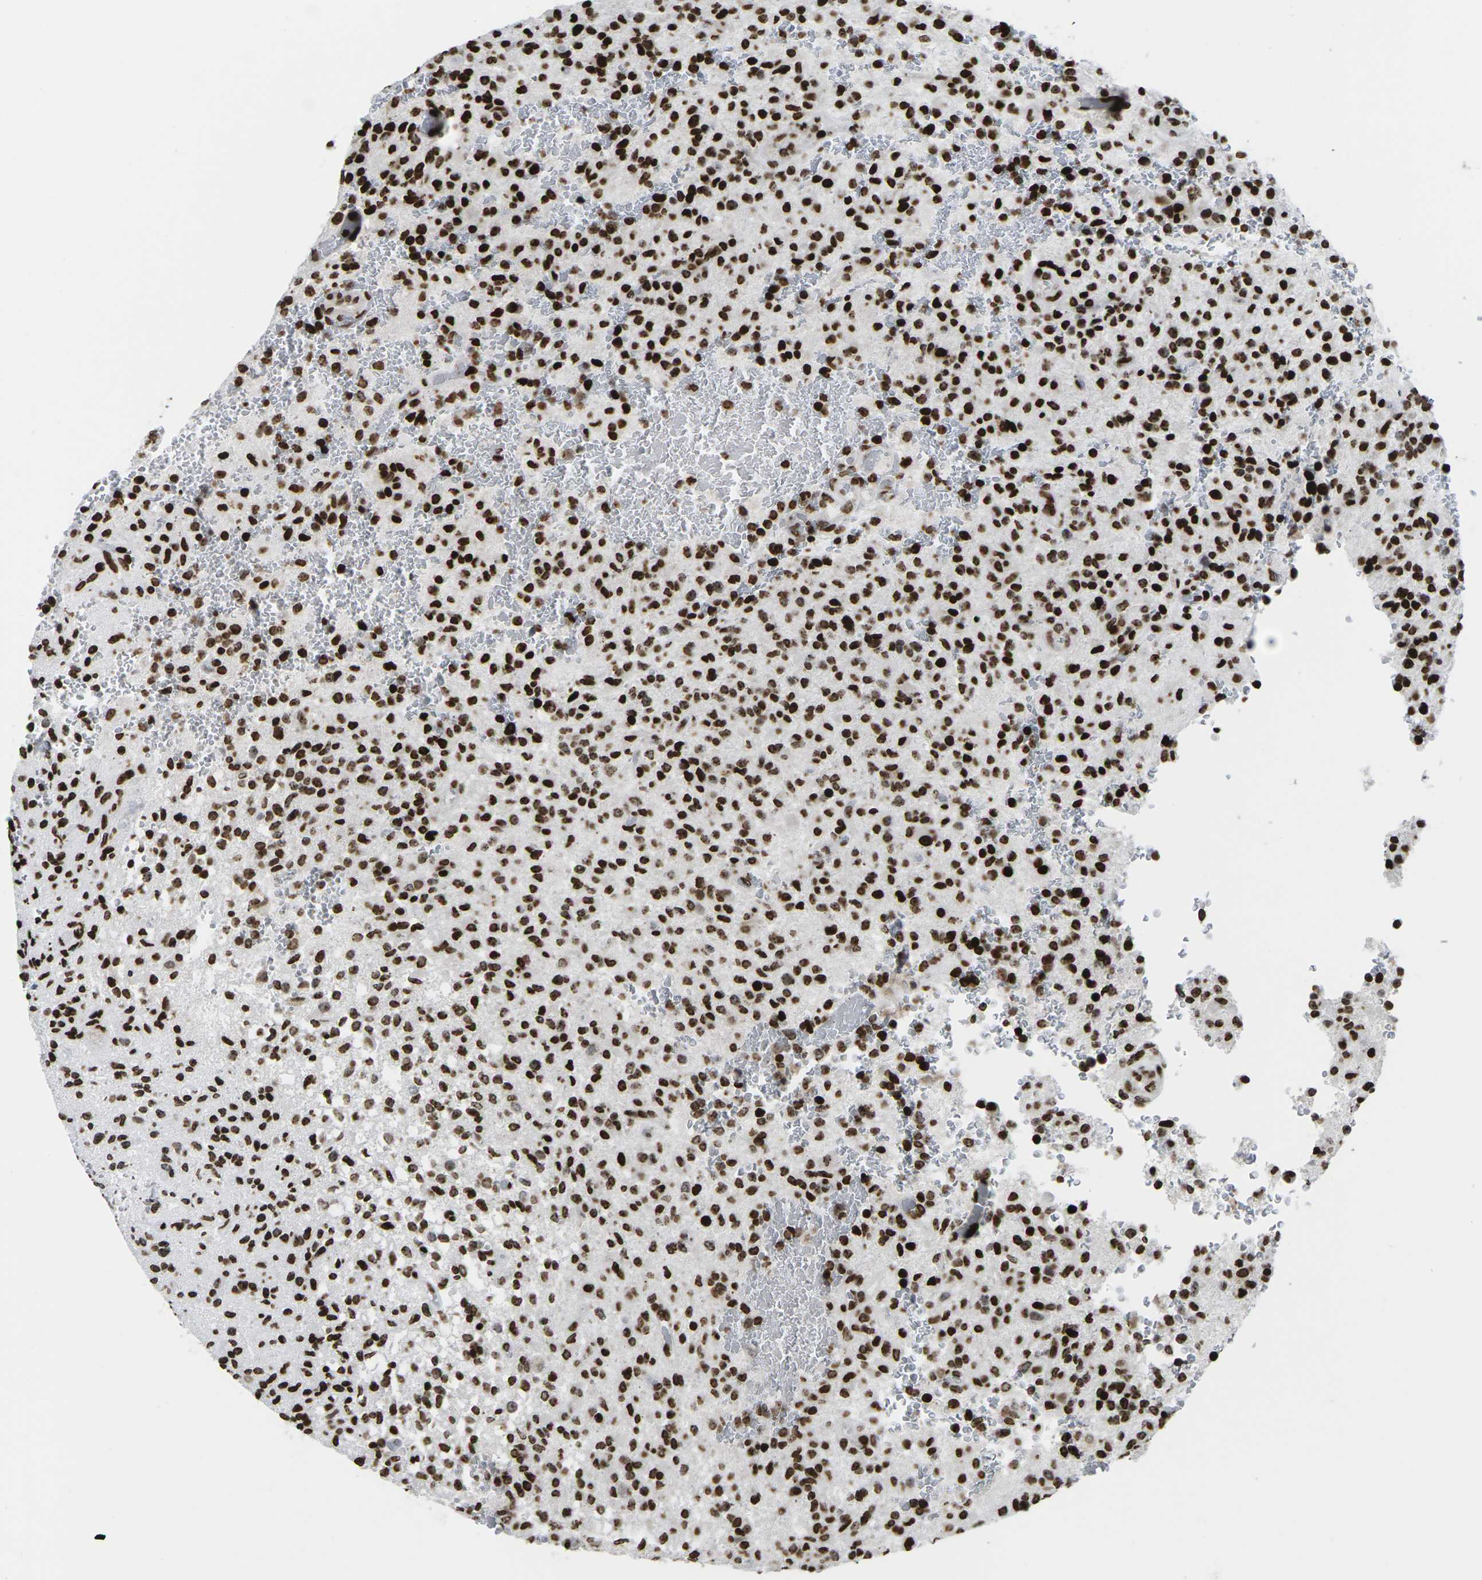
{"staining": {"intensity": "strong", "quantity": ">75%", "location": "nuclear"}, "tissue": "glioma", "cell_type": "Tumor cells", "image_type": "cancer", "snomed": [{"axis": "morphology", "description": "Glioma, malignant, High grade"}, {"axis": "topography", "description": "Brain"}], "caption": "A brown stain highlights strong nuclear expression of a protein in malignant glioma (high-grade) tumor cells.", "gene": "H1-4", "patient": {"sex": "male", "age": 71}}